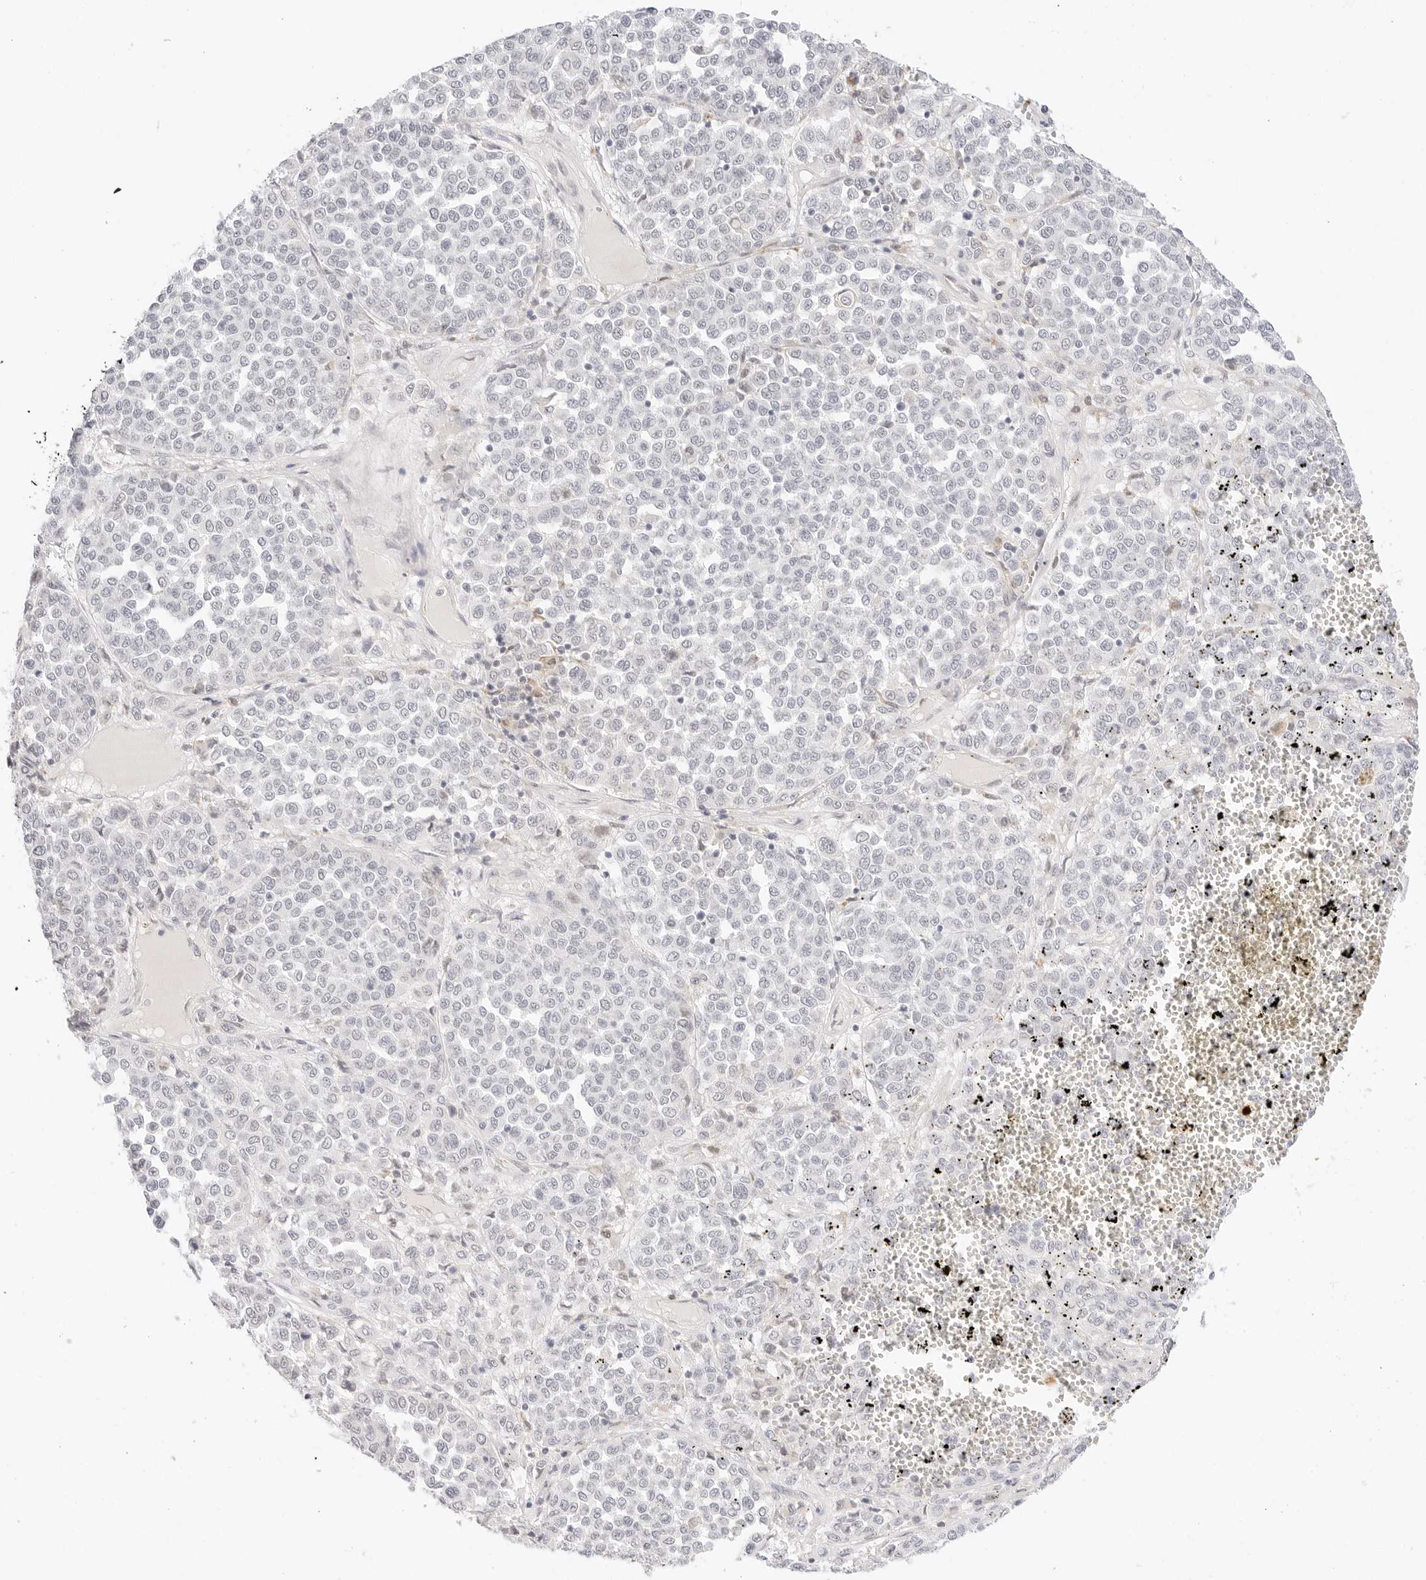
{"staining": {"intensity": "negative", "quantity": "none", "location": "none"}, "tissue": "melanoma", "cell_type": "Tumor cells", "image_type": "cancer", "snomed": [{"axis": "morphology", "description": "Malignant melanoma, Metastatic site"}, {"axis": "topography", "description": "Pancreas"}], "caption": "IHC of melanoma displays no expression in tumor cells.", "gene": "XKR4", "patient": {"sex": "female", "age": 30}}